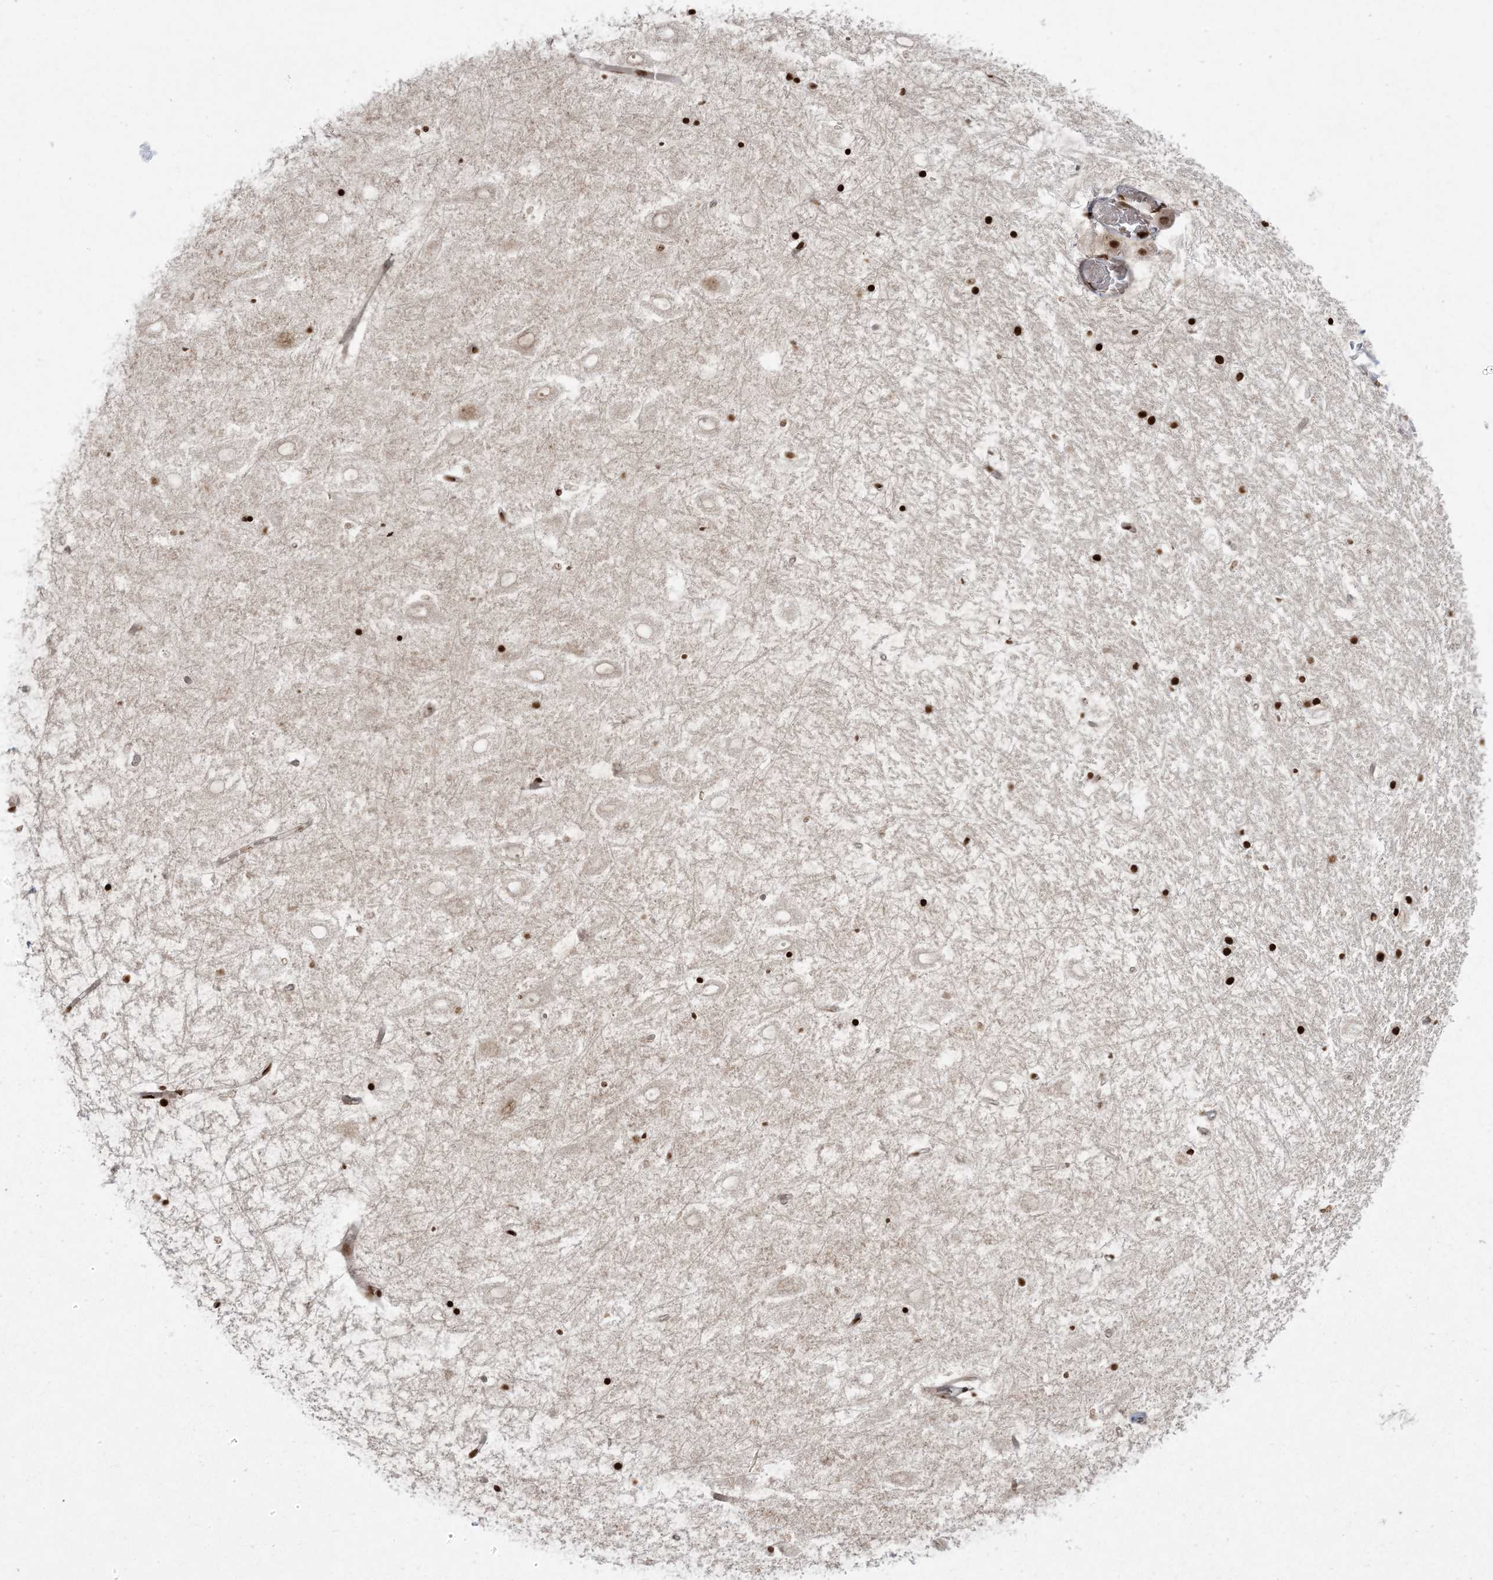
{"staining": {"intensity": "strong", "quantity": "25%-75%", "location": "nuclear"}, "tissue": "hippocampus", "cell_type": "Glial cells", "image_type": "normal", "snomed": [{"axis": "morphology", "description": "Normal tissue, NOS"}, {"axis": "topography", "description": "Hippocampus"}], "caption": "Immunohistochemical staining of benign hippocampus exhibits high levels of strong nuclear staining in approximately 25%-75% of glial cells.", "gene": "RBM10", "patient": {"sex": "female", "age": 52}}